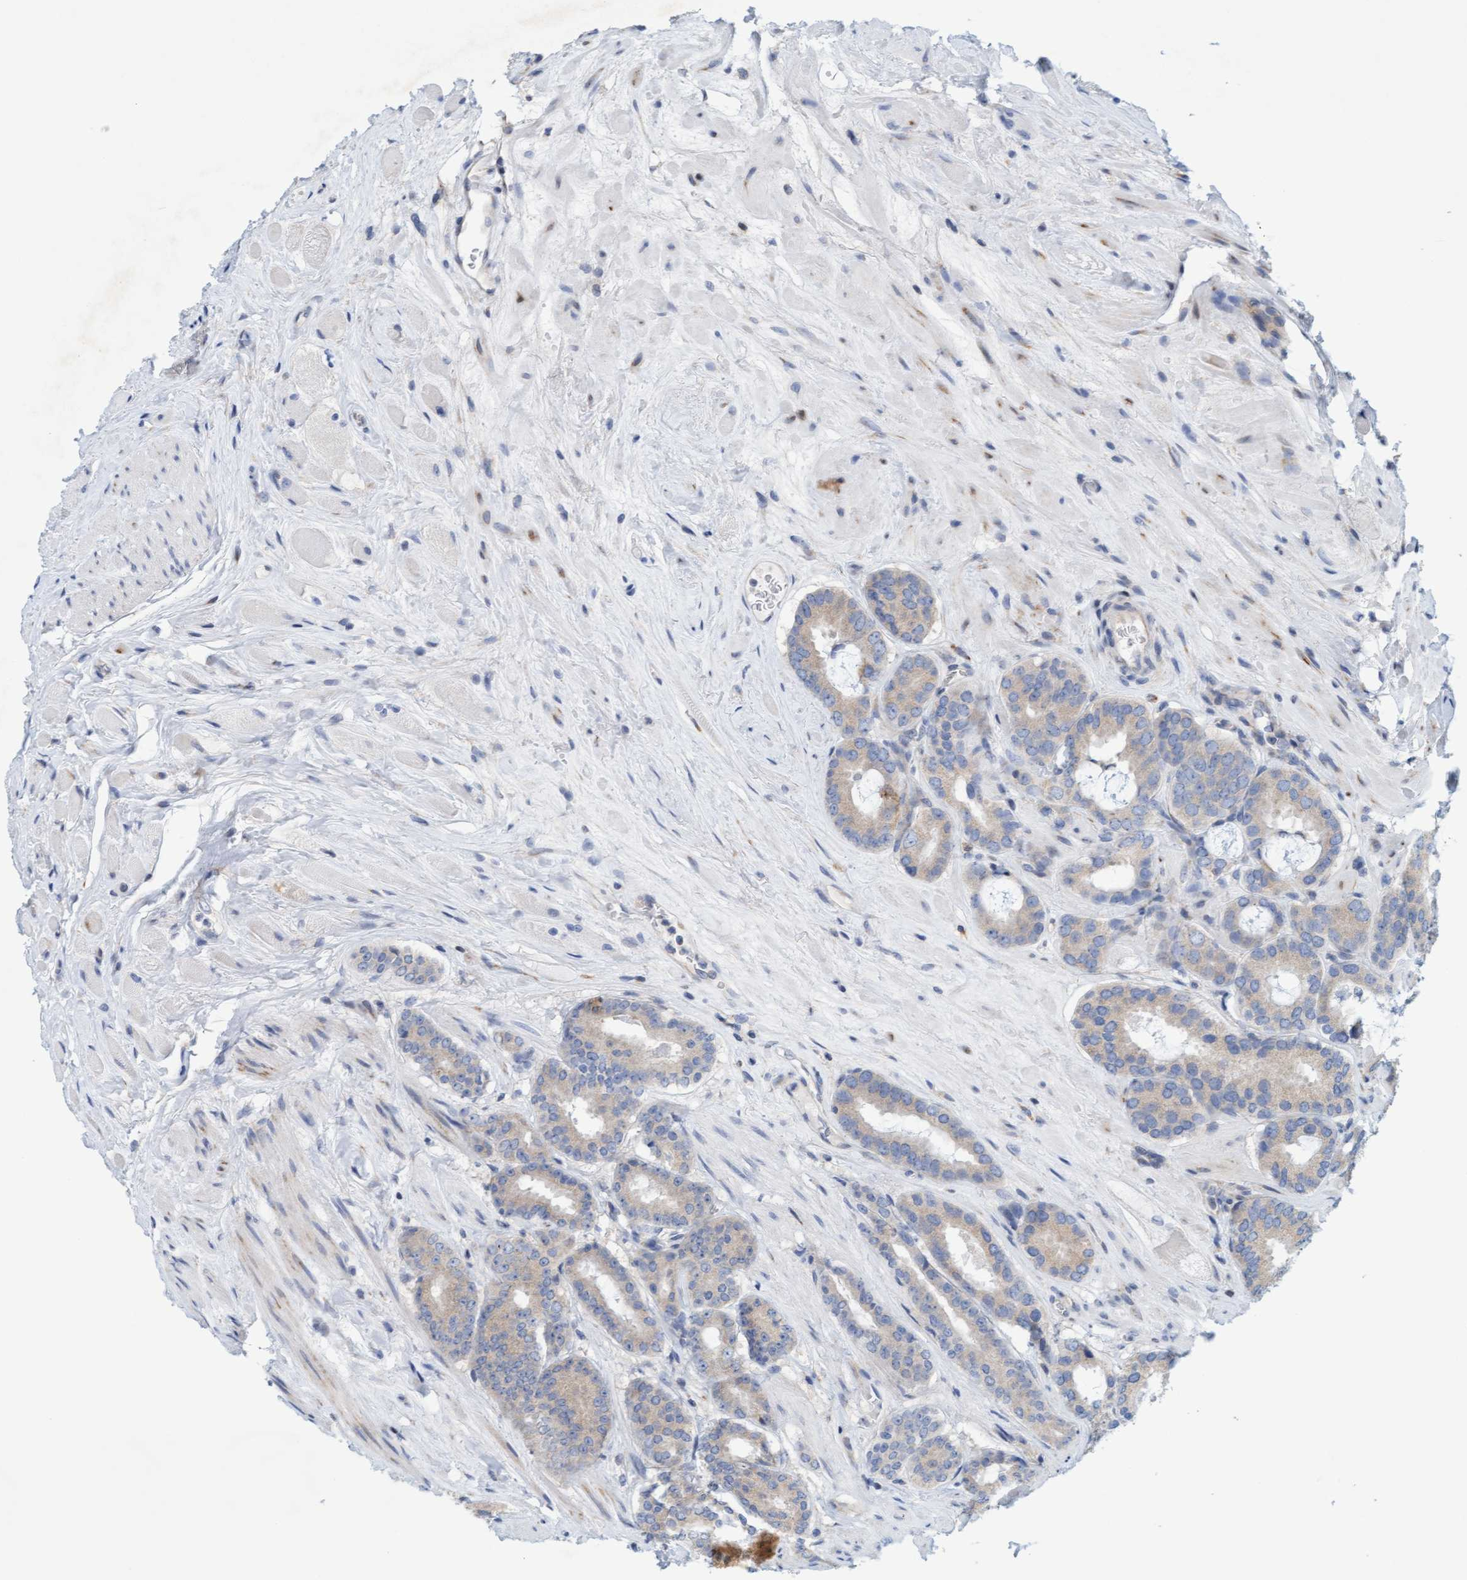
{"staining": {"intensity": "weak", "quantity": "<25%", "location": "cytoplasmic/membranous"}, "tissue": "prostate cancer", "cell_type": "Tumor cells", "image_type": "cancer", "snomed": [{"axis": "morphology", "description": "Adenocarcinoma, Low grade"}, {"axis": "topography", "description": "Prostate"}], "caption": "This is an immunohistochemistry (IHC) photomicrograph of human prostate cancer (adenocarcinoma (low-grade)). There is no staining in tumor cells.", "gene": "SLC28A3", "patient": {"sex": "male", "age": 69}}